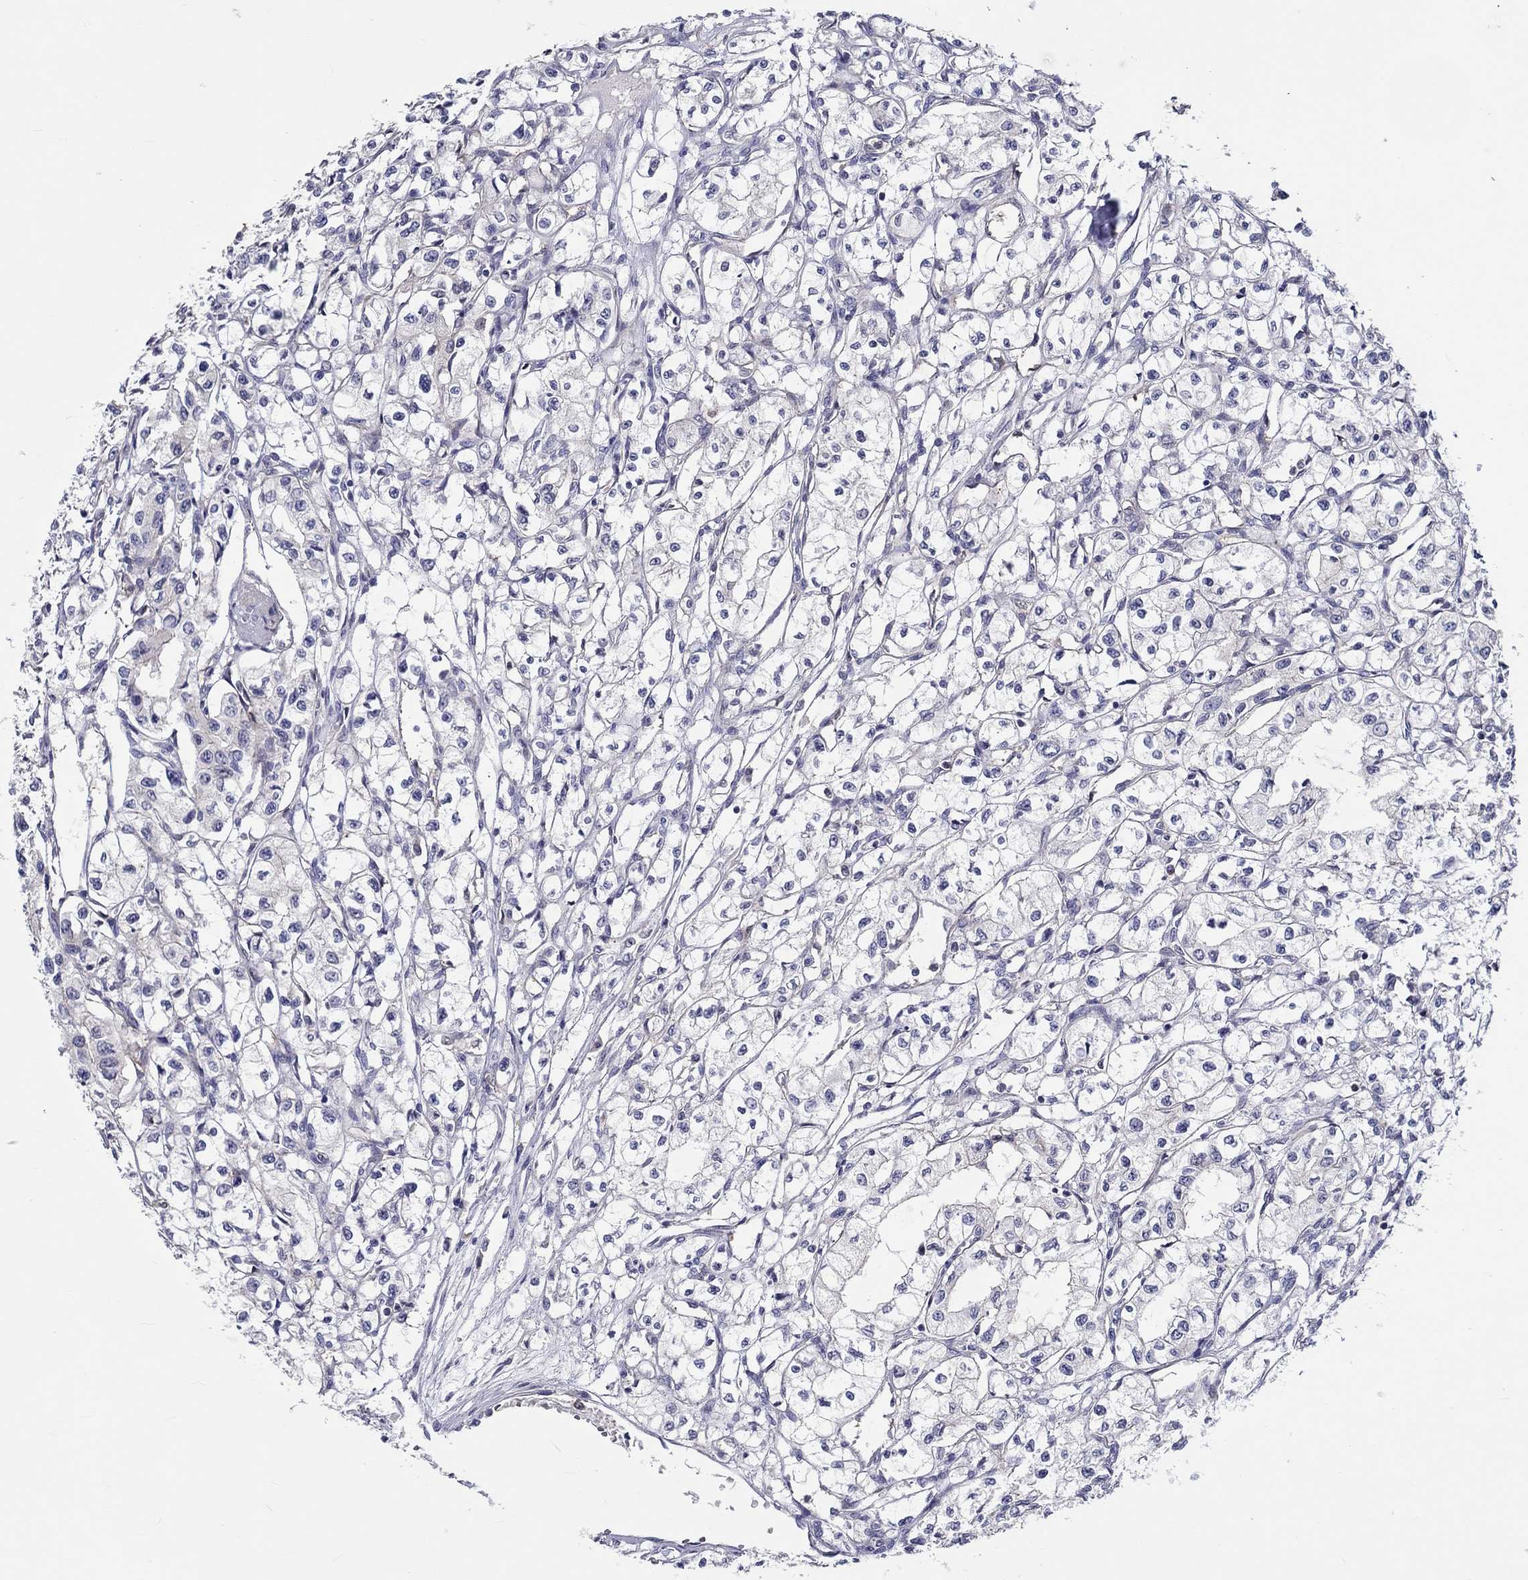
{"staining": {"intensity": "negative", "quantity": "none", "location": "none"}, "tissue": "renal cancer", "cell_type": "Tumor cells", "image_type": "cancer", "snomed": [{"axis": "morphology", "description": "Adenocarcinoma, NOS"}, {"axis": "topography", "description": "Kidney"}], "caption": "Tumor cells show no significant positivity in renal cancer.", "gene": "ABCG4", "patient": {"sex": "male", "age": 56}}